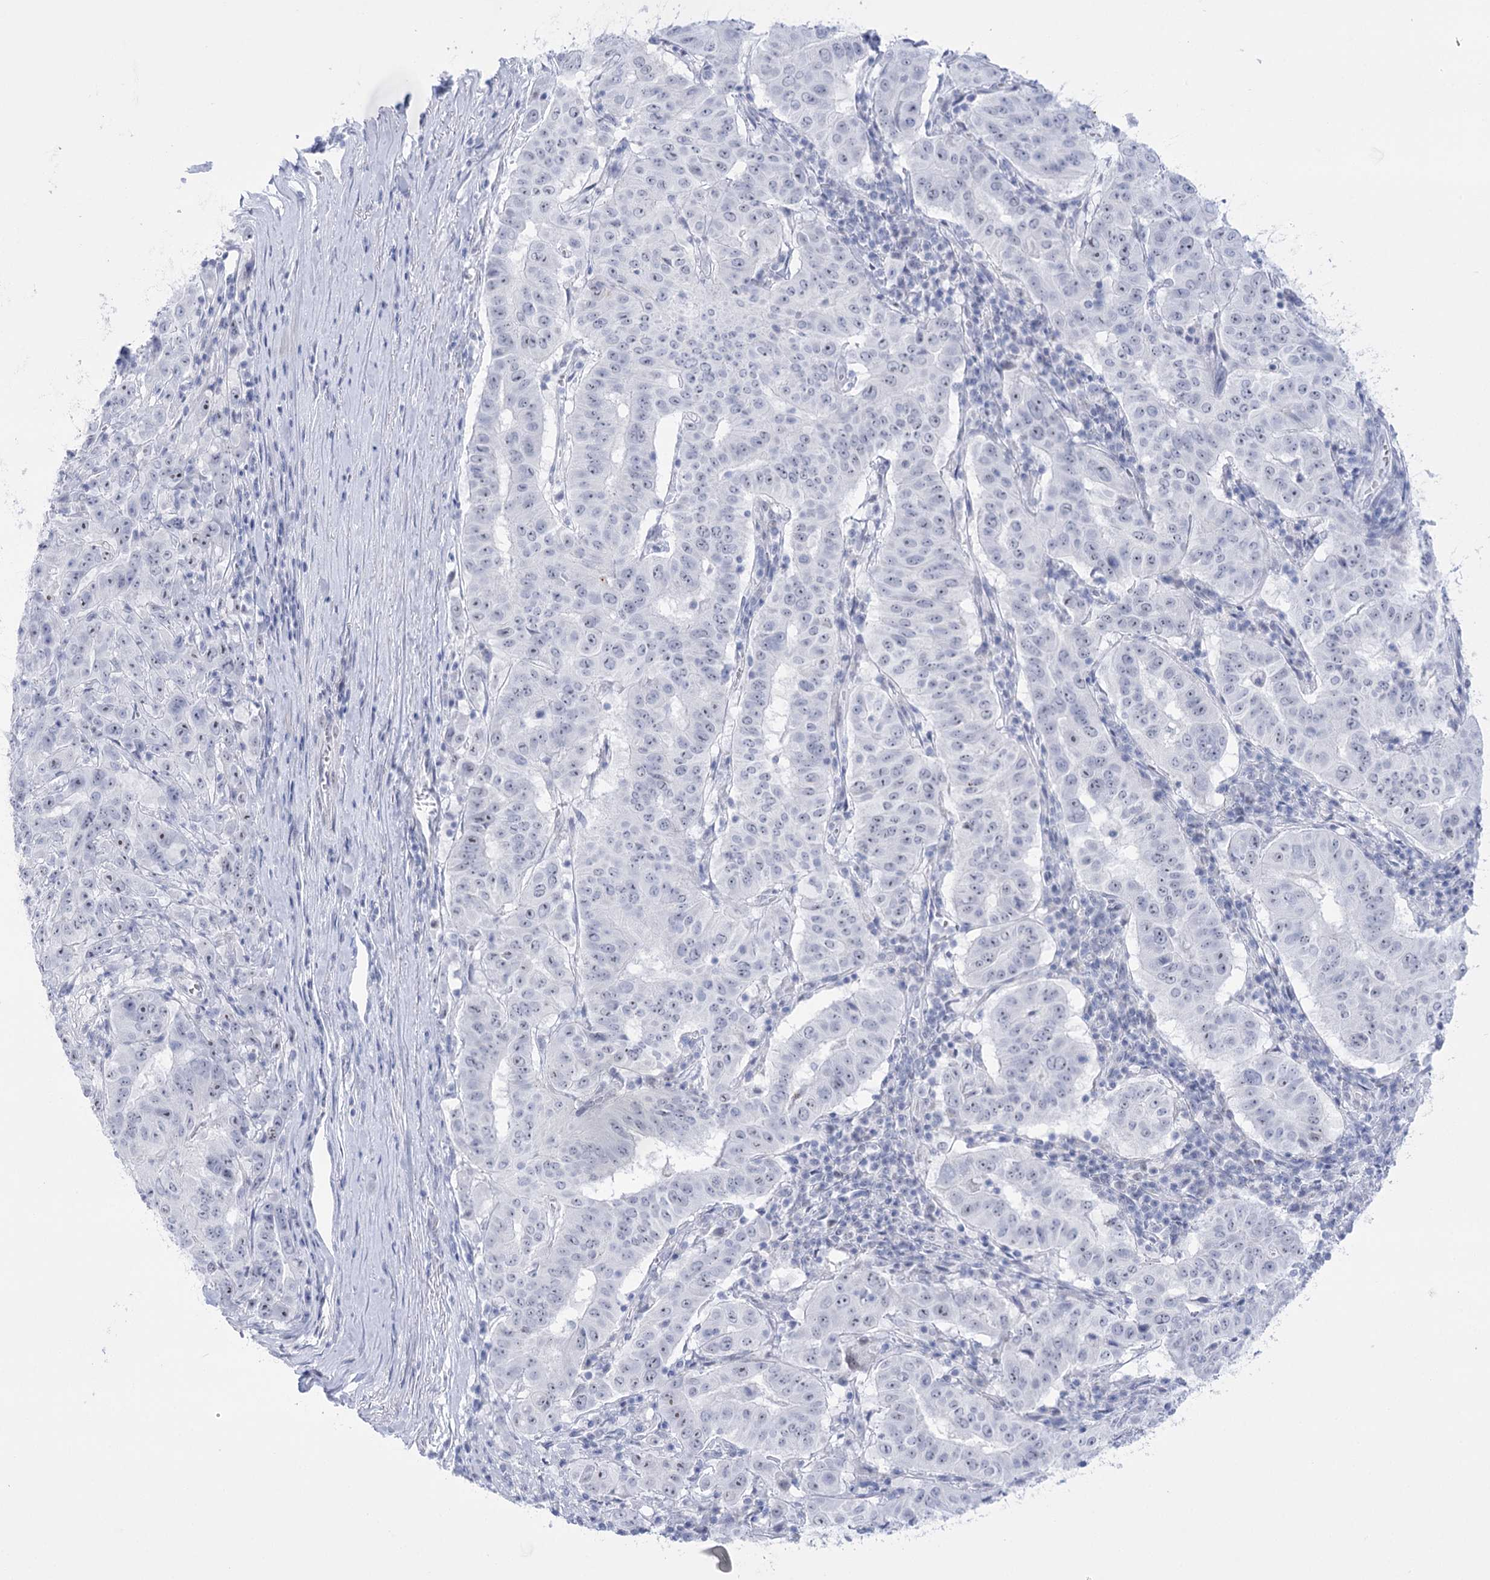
{"staining": {"intensity": "negative", "quantity": "none", "location": "none"}, "tissue": "pancreatic cancer", "cell_type": "Tumor cells", "image_type": "cancer", "snomed": [{"axis": "morphology", "description": "Adenocarcinoma, NOS"}, {"axis": "topography", "description": "Pancreas"}], "caption": "Immunohistochemistry micrograph of adenocarcinoma (pancreatic) stained for a protein (brown), which exhibits no staining in tumor cells.", "gene": "HORMAD1", "patient": {"sex": "male", "age": 63}}